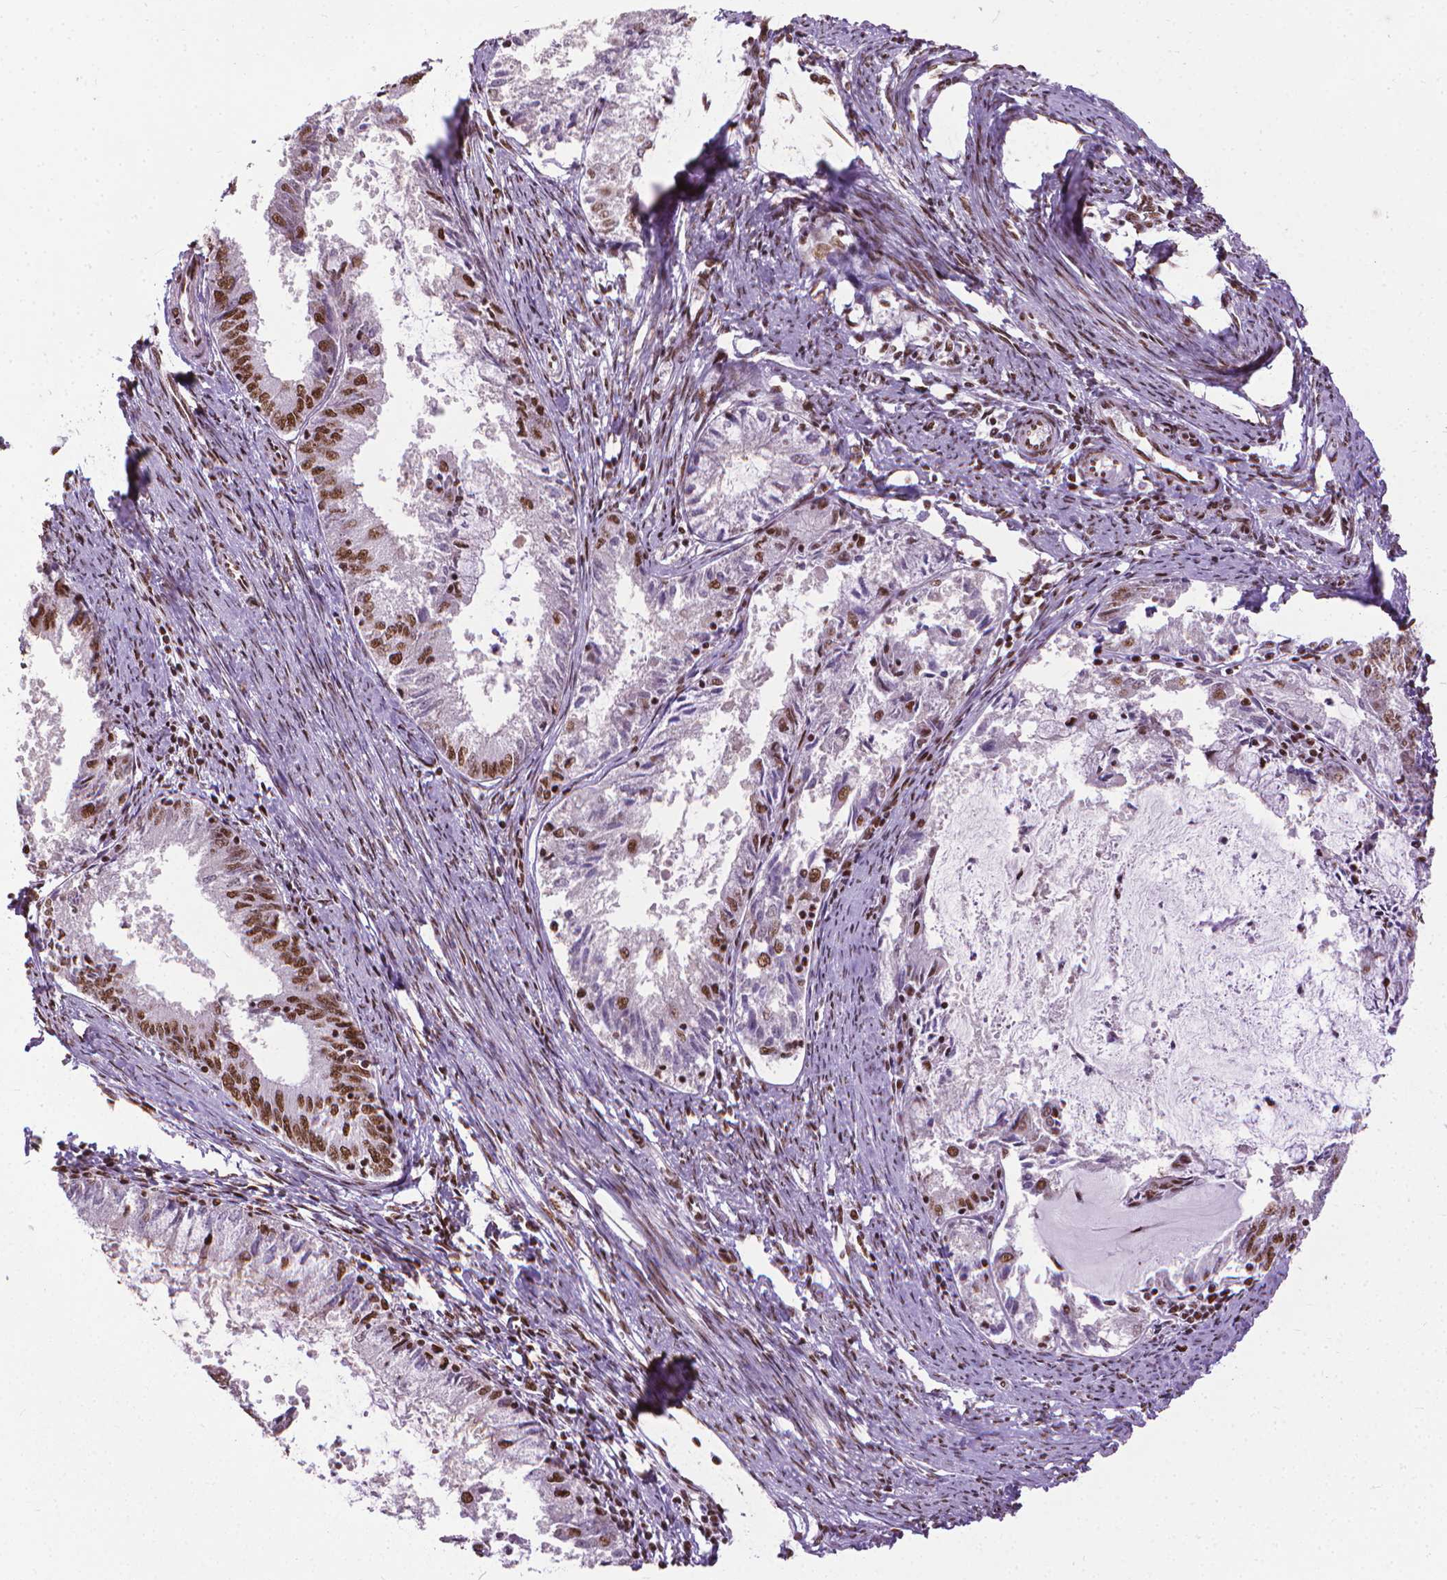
{"staining": {"intensity": "moderate", "quantity": "25%-75%", "location": "nuclear"}, "tissue": "endometrial cancer", "cell_type": "Tumor cells", "image_type": "cancer", "snomed": [{"axis": "morphology", "description": "Adenocarcinoma, NOS"}, {"axis": "topography", "description": "Endometrium"}], "caption": "Protein analysis of endometrial cancer tissue exhibits moderate nuclear staining in about 25%-75% of tumor cells.", "gene": "AKAP8", "patient": {"sex": "female", "age": 57}}